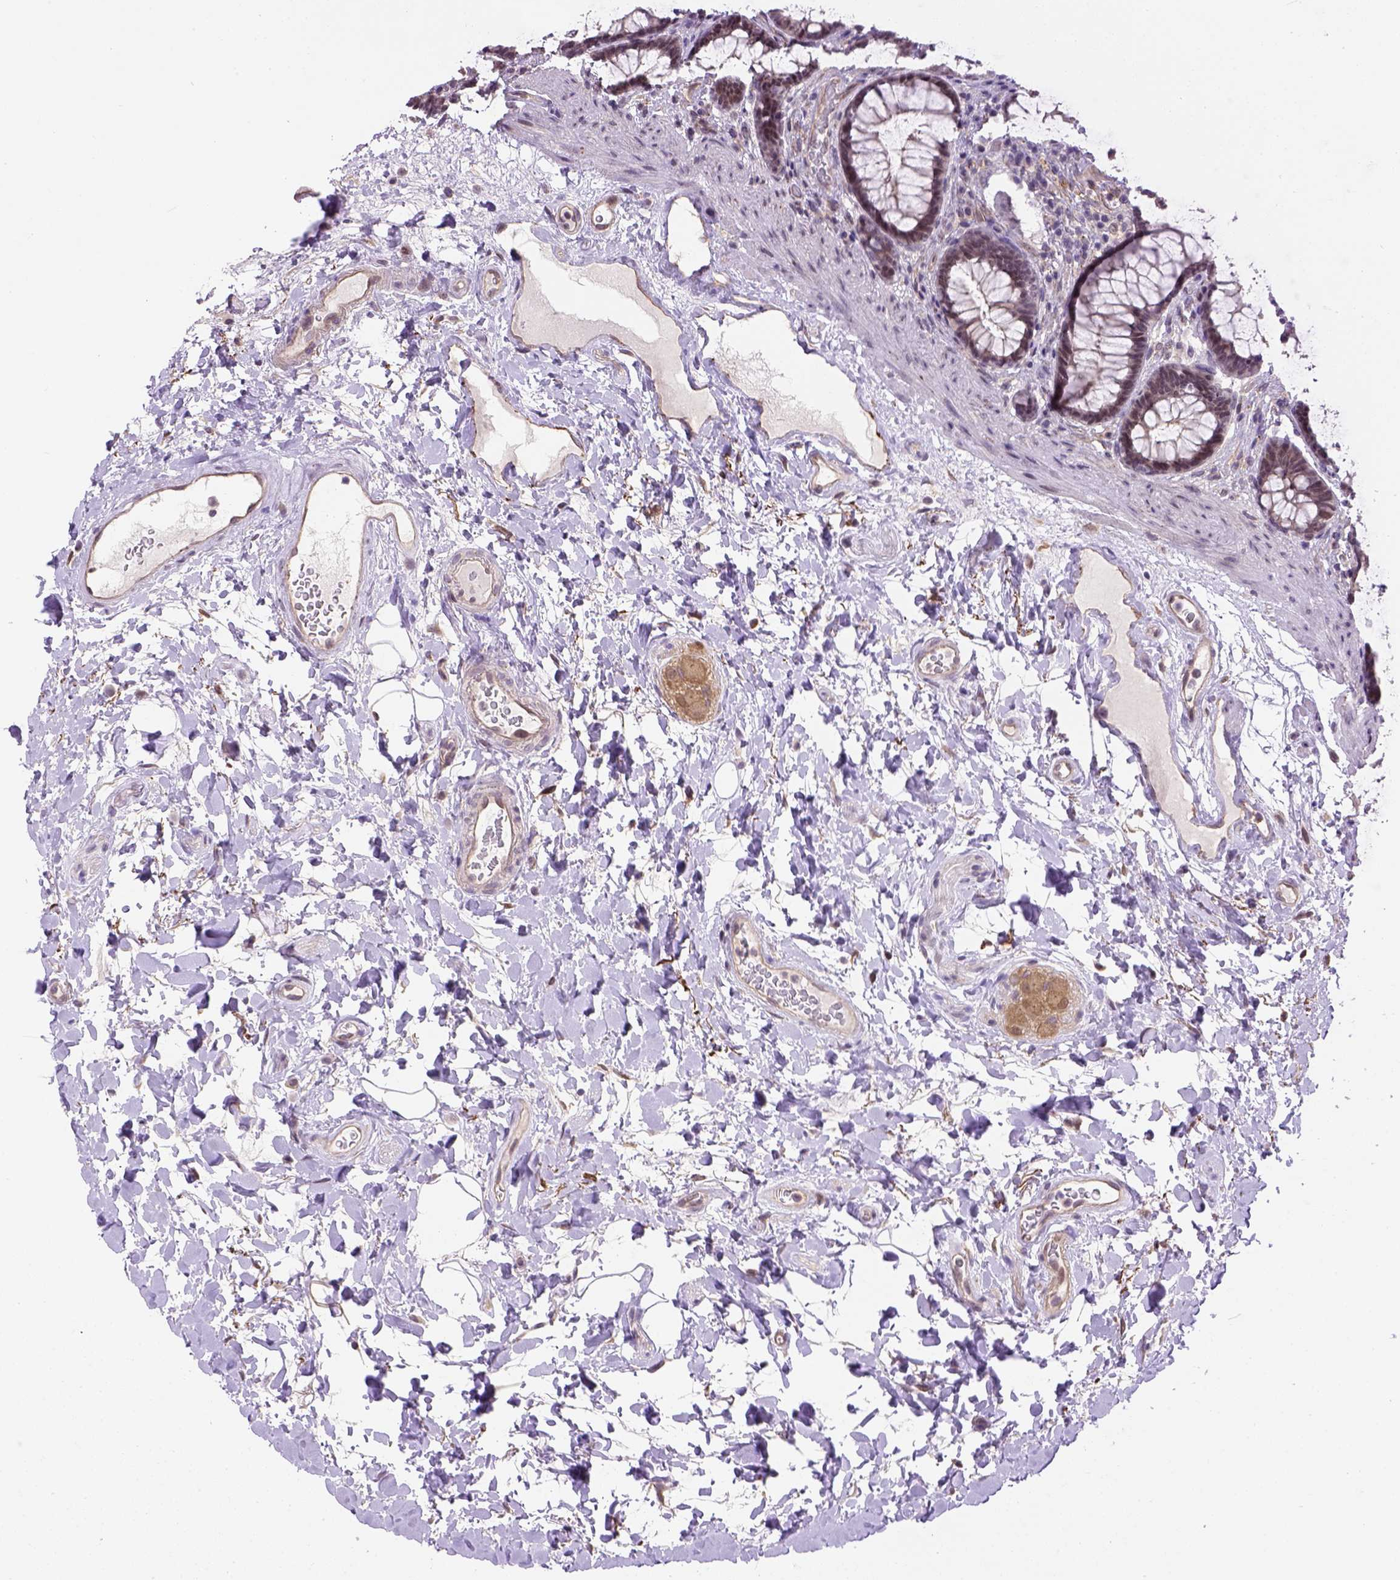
{"staining": {"intensity": "weak", "quantity": "25%-75%", "location": "cytoplasmic/membranous"}, "tissue": "rectum", "cell_type": "Glandular cells", "image_type": "normal", "snomed": [{"axis": "morphology", "description": "Normal tissue, NOS"}, {"axis": "topography", "description": "Rectum"}], "caption": "Protein staining by IHC exhibits weak cytoplasmic/membranous staining in approximately 25%-75% of glandular cells in benign rectum. Immunohistochemistry stains the protein in brown and the nuclei are stained blue.", "gene": "KAZN", "patient": {"sex": "male", "age": 72}}